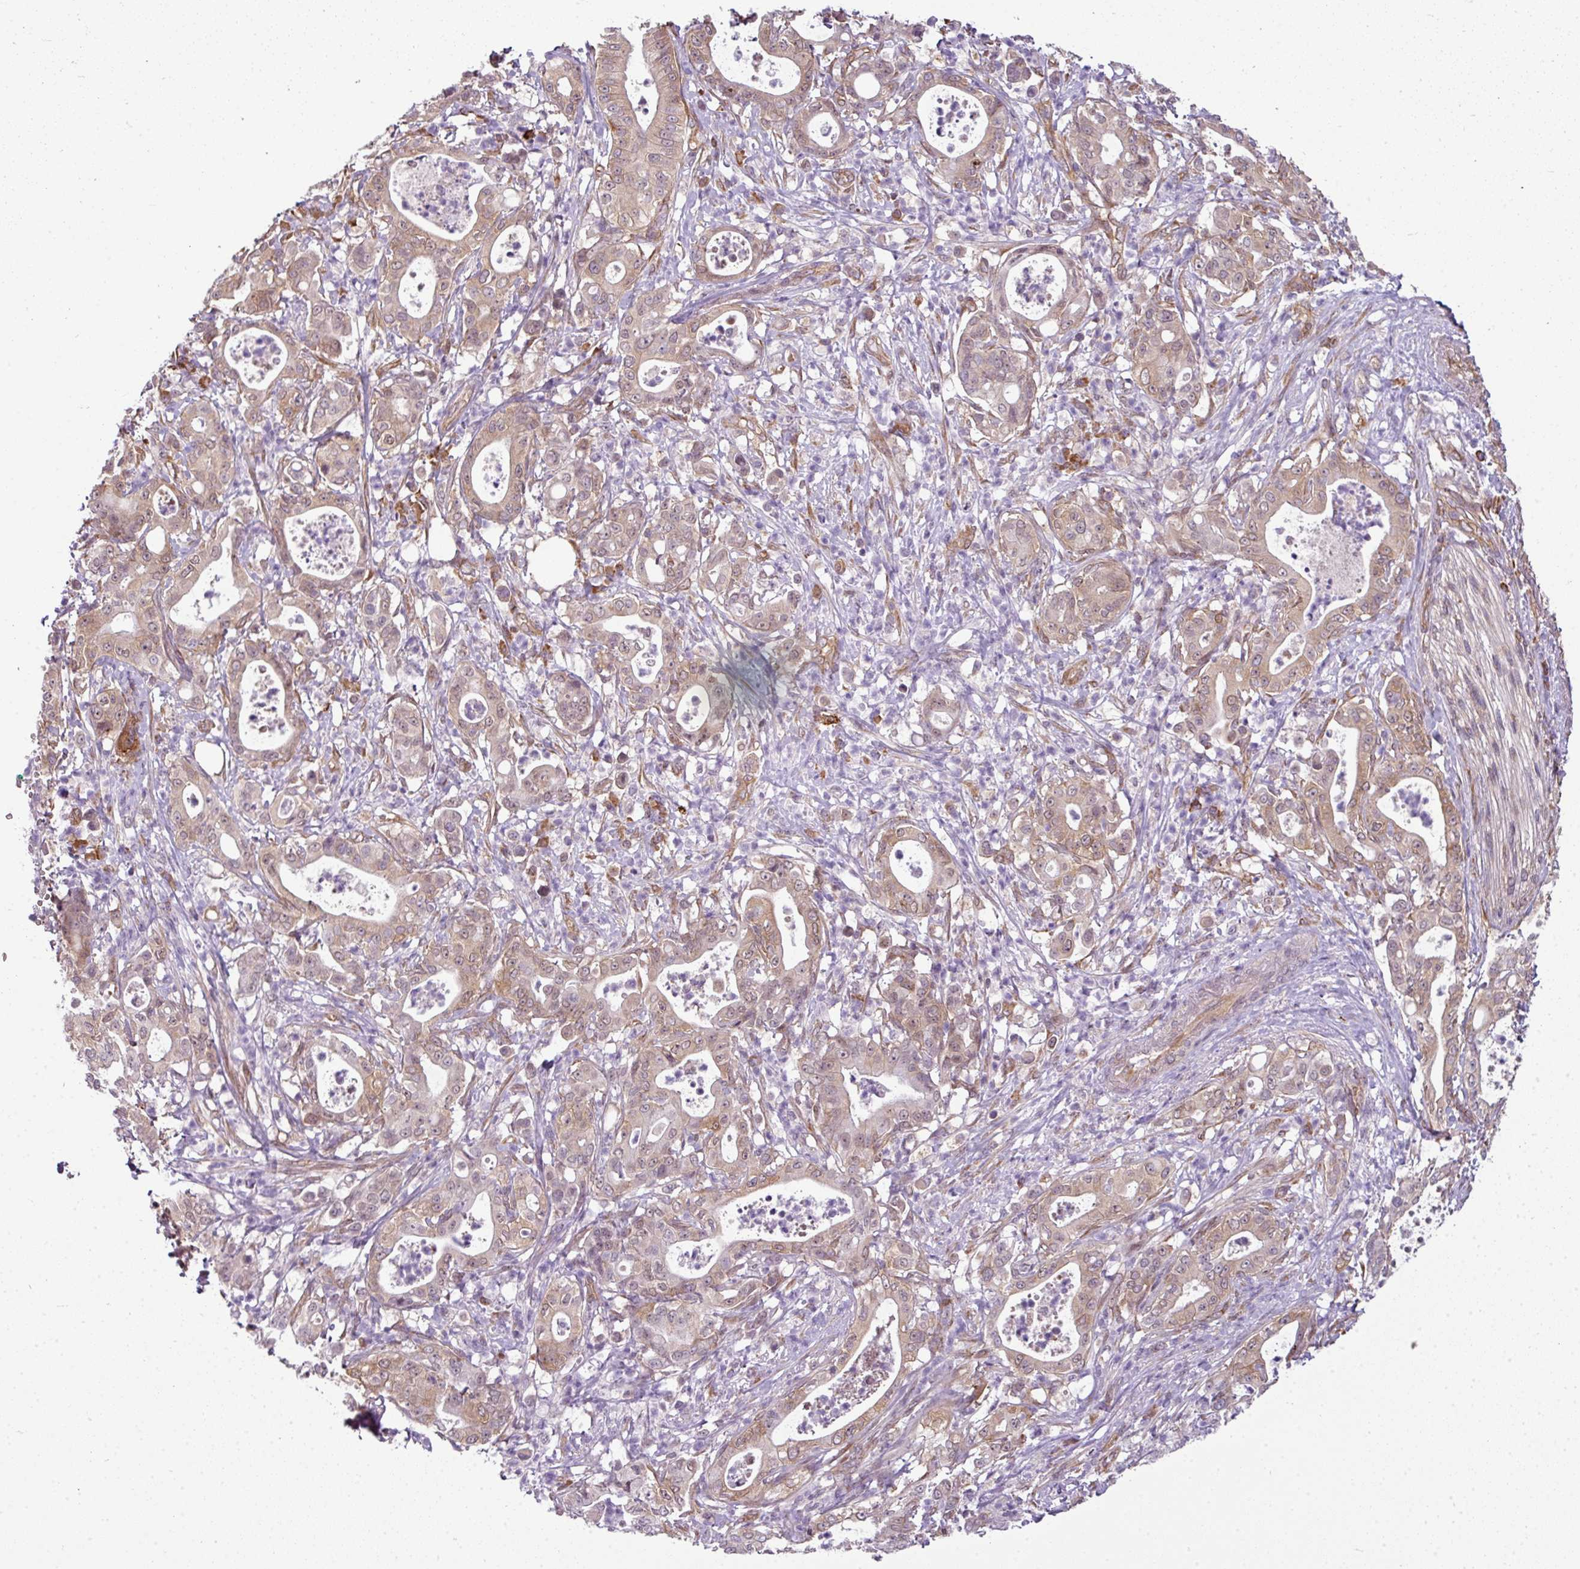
{"staining": {"intensity": "weak", "quantity": "25%-75%", "location": "cytoplasmic/membranous,nuclear"}, "tissue": "pancreatic cancer", "cell_type": "Tumor cells", "image_type": "cancer", "snomed": [{"axis": "morphology", "description": "Adenocarcinoma, NOS"}, {"axis": "topography", "description": "Pancreas"}], "caption": "About 25%-75% of tumor cells in human adenocarcinoma (pancreatic) show weak cytoplasmic/membranous and nuclear protein expression as visualized by brown immunohistochemical staining.", "gene": "RBM4B", "patient": {"sex": "male", "age": 71}}